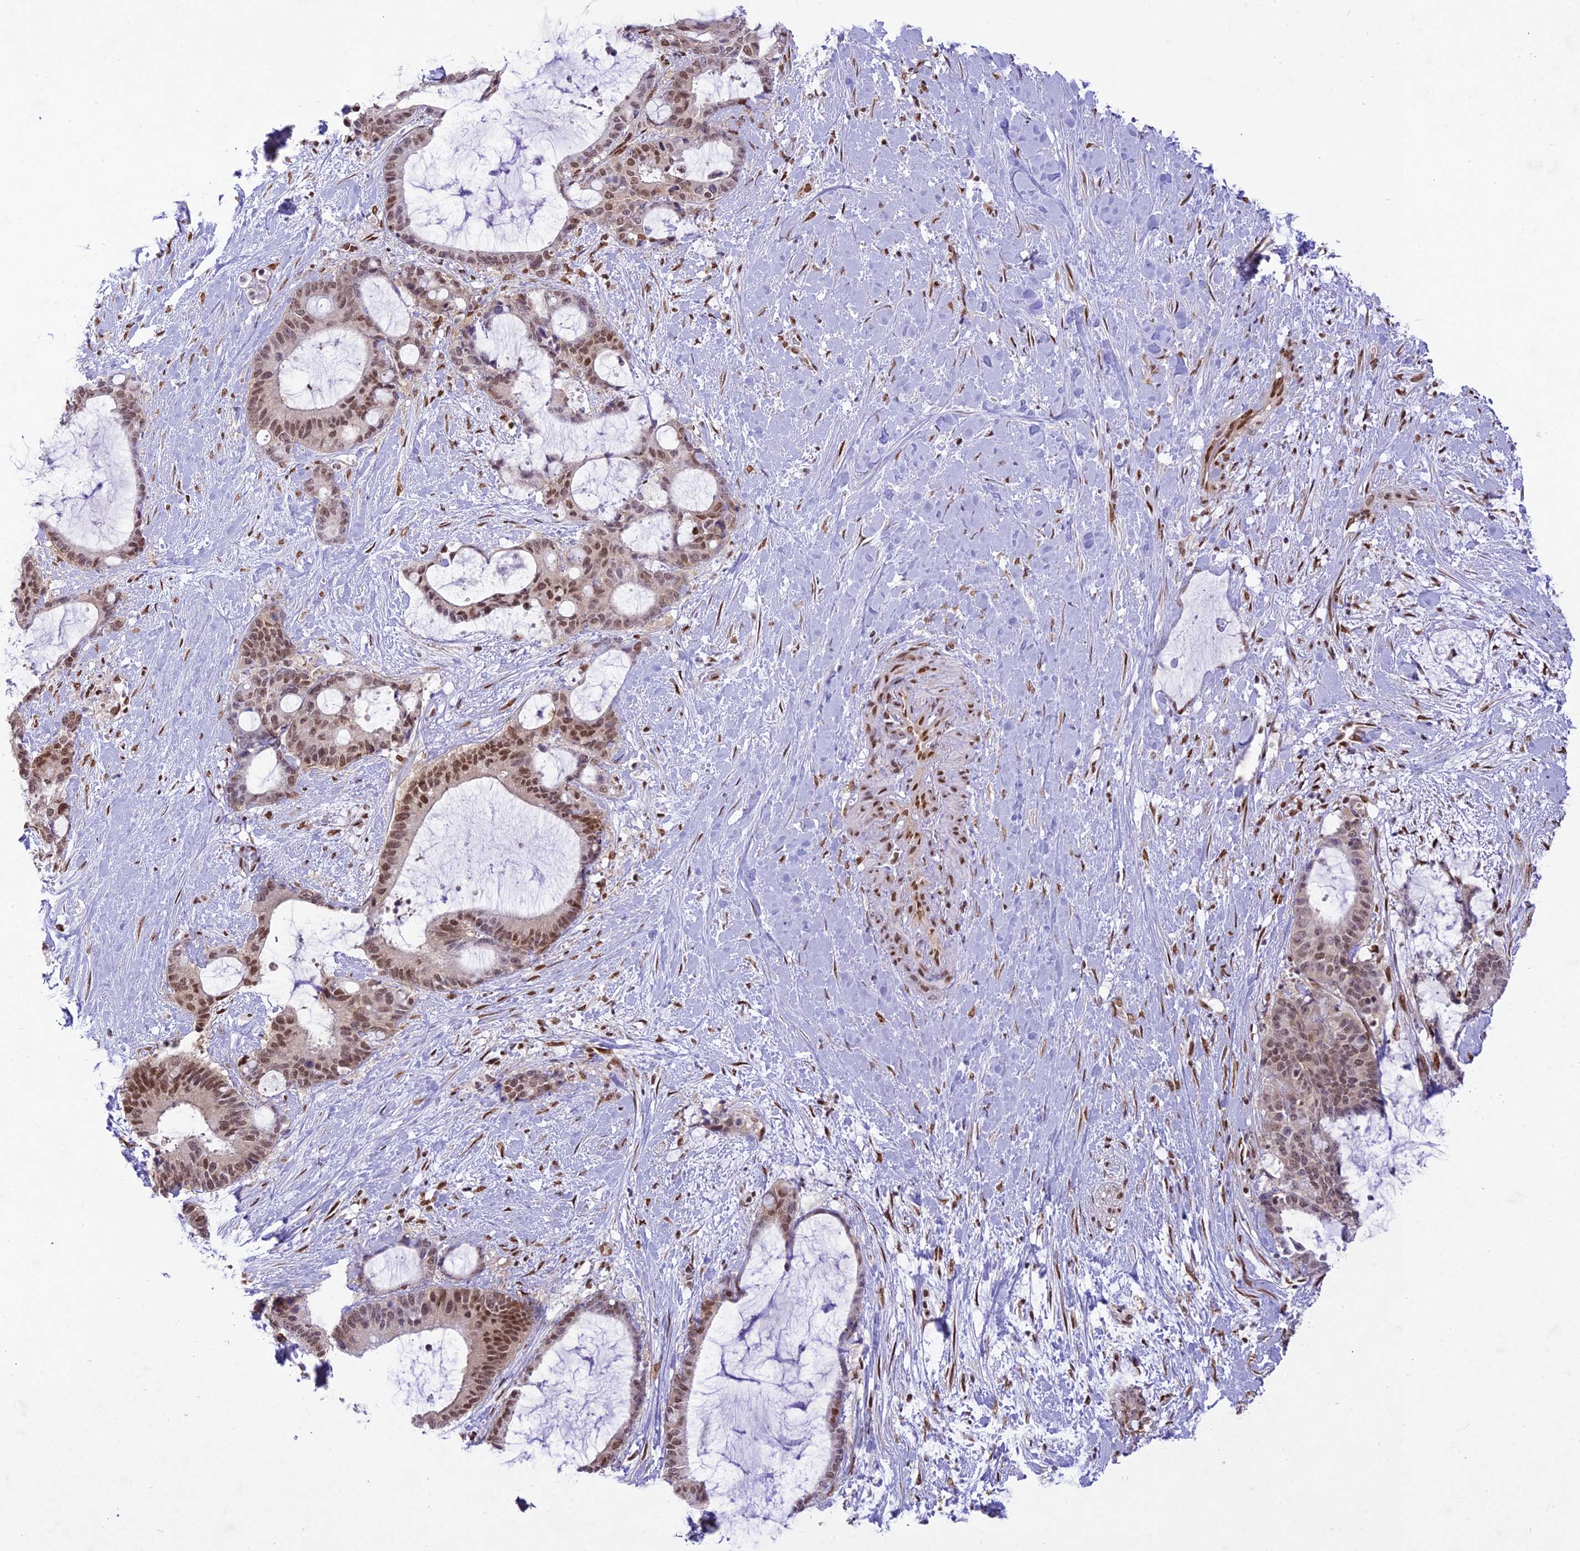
{"staining": {"intensity": "moderate", "quantity": ">75%", "location": "nuclear"}, "tissue": "liver cancer", "cell_type": "Tumor cells", "image_type": "cancer", "snomed": [{"axis": "morphology", "description": "Normal tissue, NOS"}, {"axis": "morphology", "description": "Cholangiocarcinoma"}, {"axis": "topography", "description": "Liver"}, {"axis": "topography", "description": "Peripheral nerve tissue"}], "caption": "Immunohistochemistry (IHC) of liver cholangiocarcinoma displays medium levels of moderate nuclear expression in about >75% of tumor cells. Immunohistochemistry stains the protein of interest in brown and the nuclei are stained blue.", "gene": "DDX1", "patient": {"sex": "female", "age": 73}}